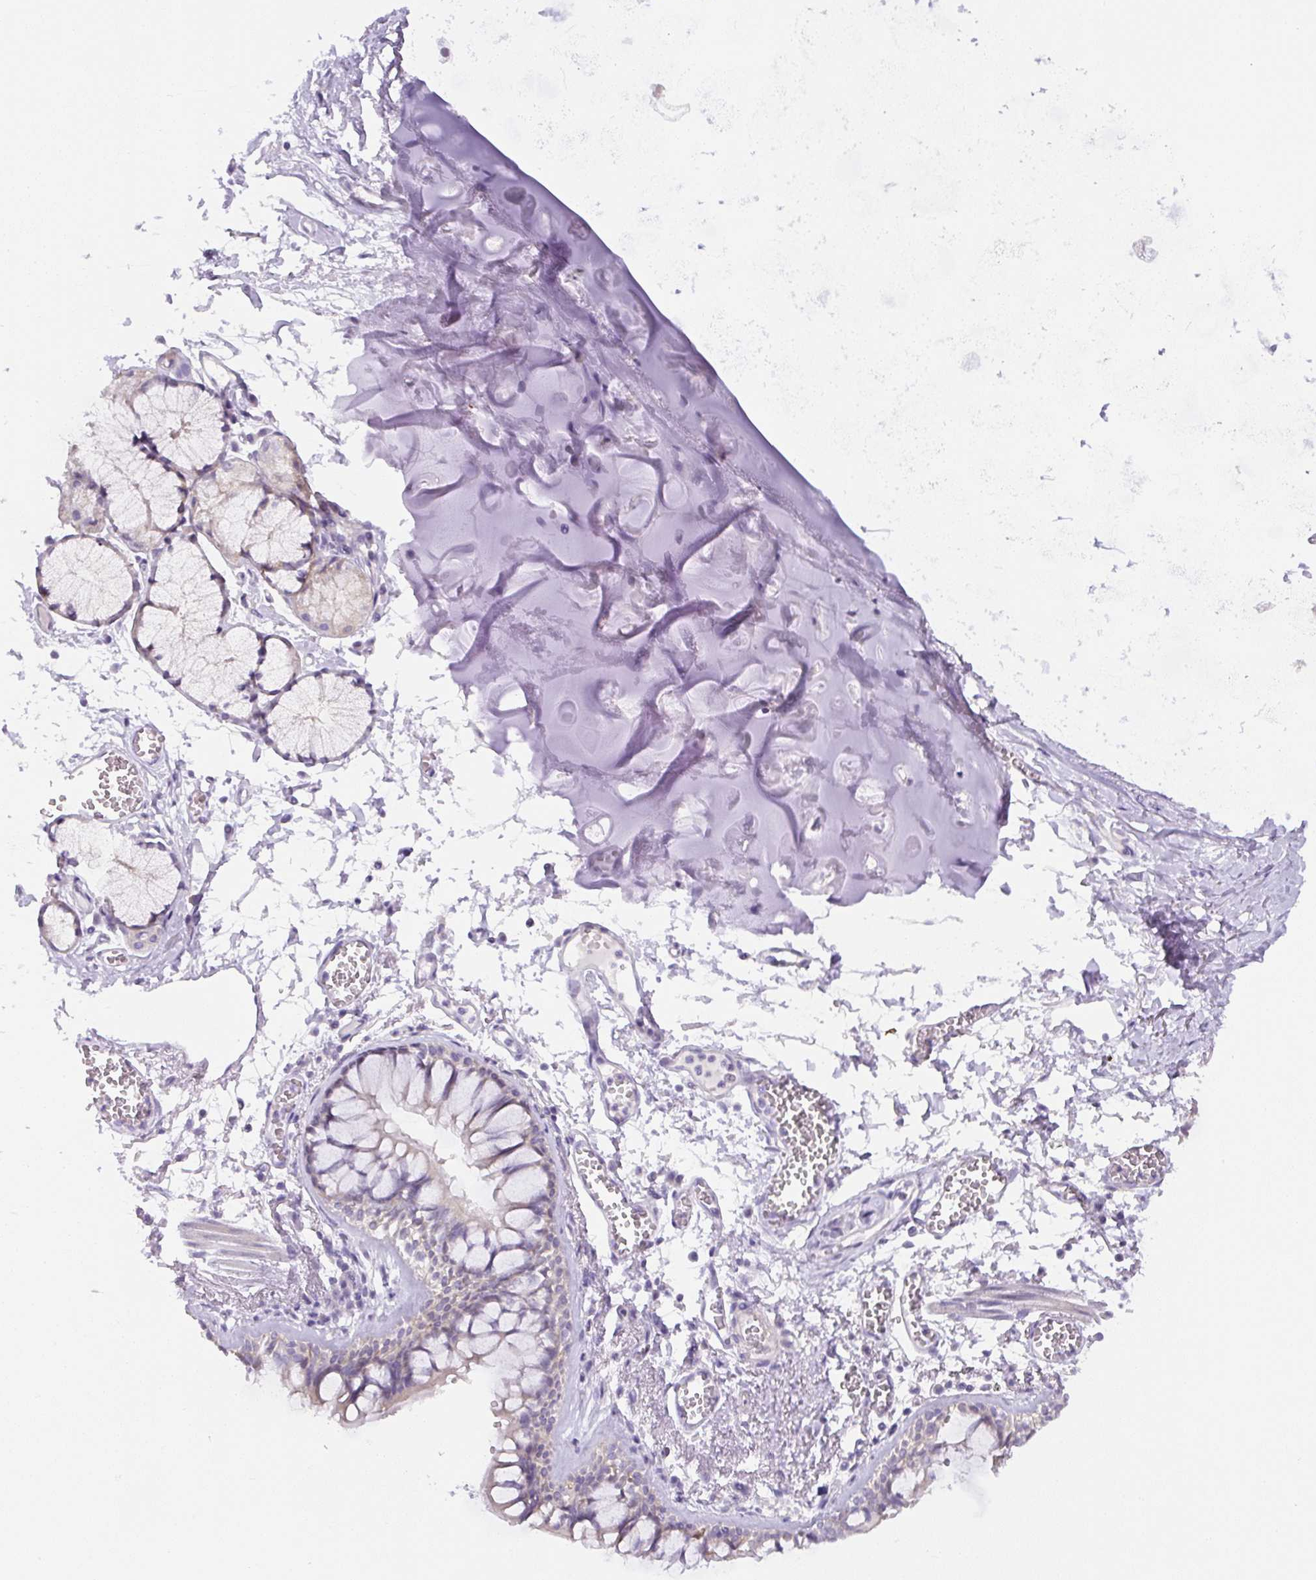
{"staining": {"intensity": "weak", "quantity": "25%-75%", "location": "cytoplasmic/membranous"}, "tissue": "bronchus", "cell_type": "Respiratory epithelial cells", "image_type": "normal", "snomed": [{"axis": "morphology", "description": "Normal tissue, NOS"}, {"axis": "topography", "description": "Cartilage tissue"}, {"axis": "topography", "description": "Bronchus"}], "caption": "Weak cytoplasmic/membranous protein expression is present in approximately 25%-75% of respiratory epithelial cells in bronchus. (IHC, brightfield microscopy, high magnification).", "gene": "ADAMTS19", "patient": {"sex": "male", "age": 78}}